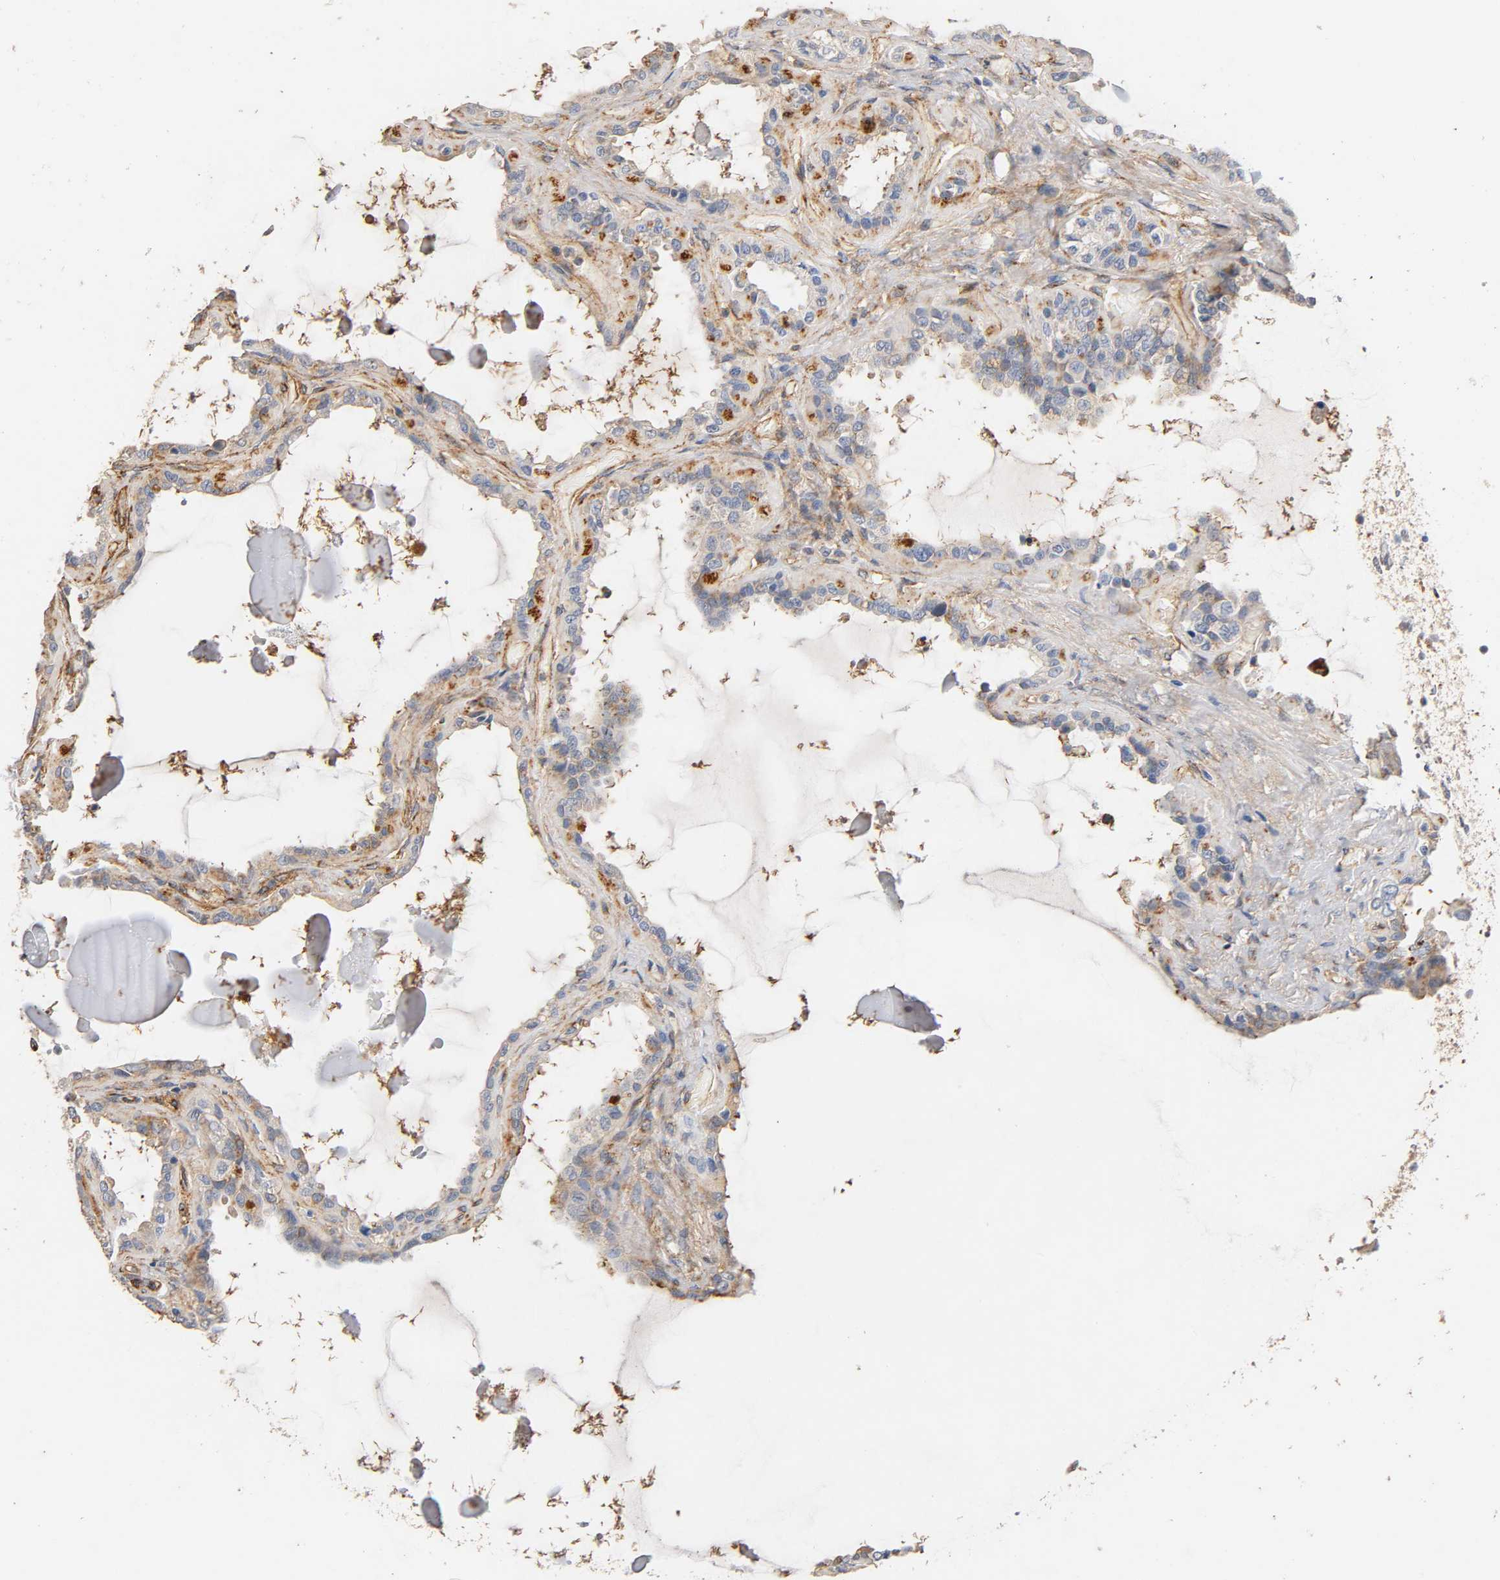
{"staining": {"intensity": "negative", "quantity": "none", "location": "none"}, "tissue": "seminal vesicle", "cell_type": "Glandular cells", "image_type": "normal", "snomed": [{"axis": "morphology", "description": "Normal tissue, NOS"}, {"axis": "morphology", "description": "Inflammation, NOS"}, {"axis": "topography", "description": "Urinary bladder"}, {"axis": "topography", "description": "Prostate"}, {"axis": "topography", "description": "Seminal veicle"}], "caption": "This is an immunohistochemistry (IHC) micrograph of normal seminal vesicle. There is no expression in glandular cells.", "gene": "IFITM2", "patient": {"sex": "male", "age": 82}}